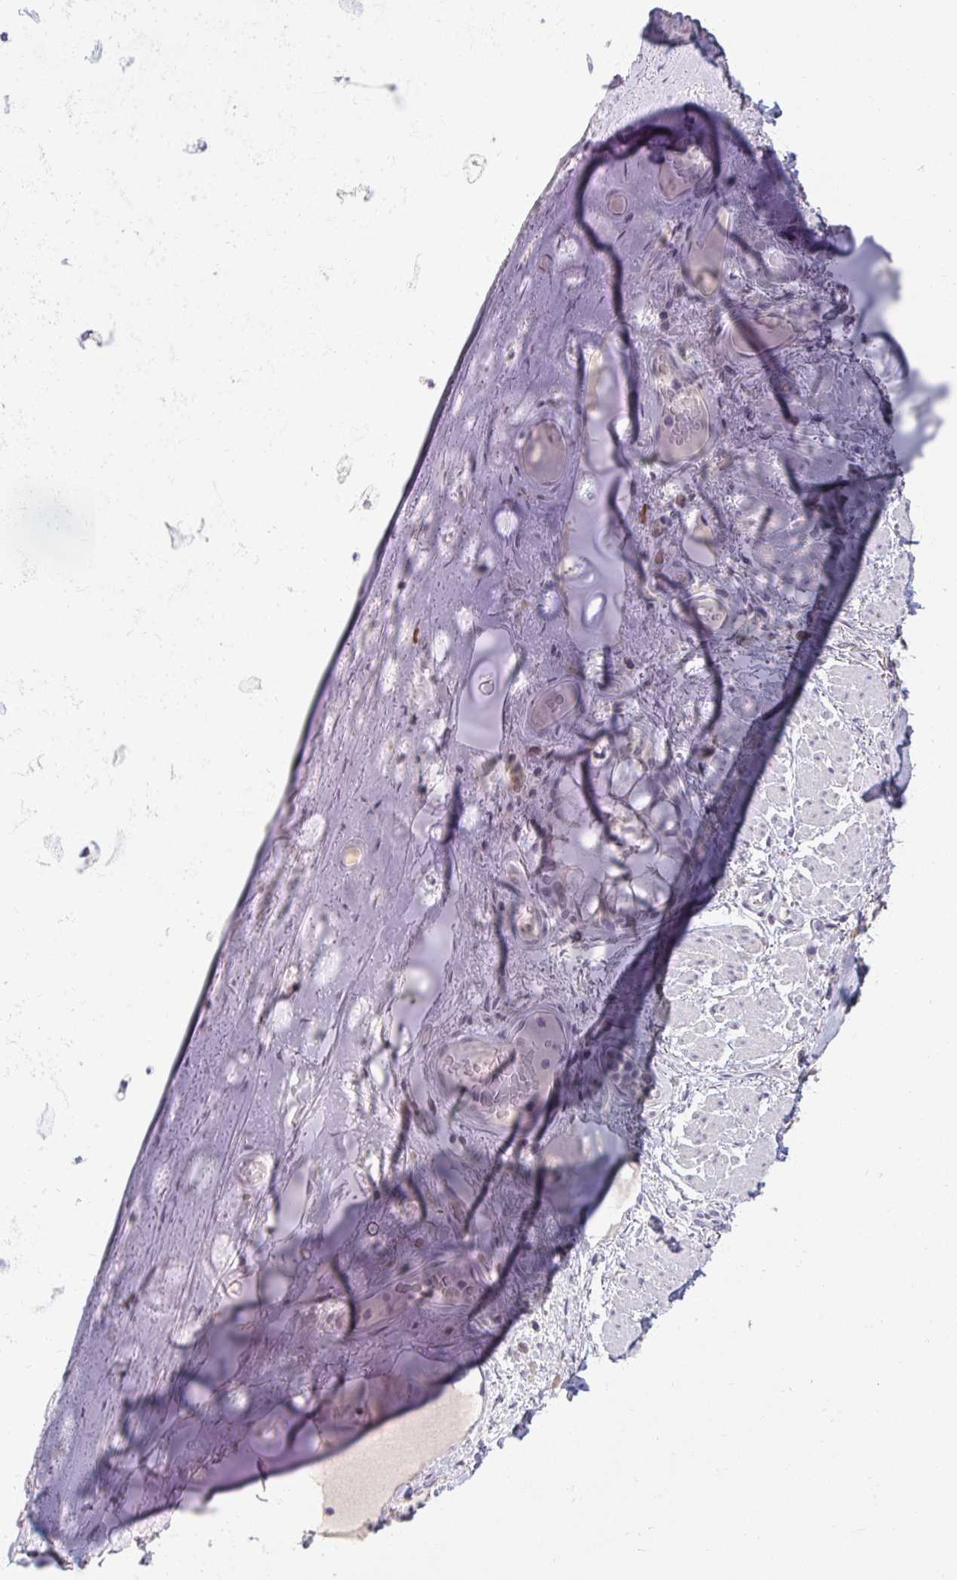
{"staining": {"intensity": "negative", "quantity": "none", "location": "none"}, "tissue": "adipose tissue", "cell_type": "Adipocytes", "image_type": "normal", "snomed": [{"axis": "morphology", "description": "Normal tissue, NOS"}, {"axis": "topography", "description": "Cartilage tissue"}, {"axis": "topography", "description": "Bronchus"}], "caption": "High power microscopy image of an immunohistochemistry photomicrograph of benign adipose tissue, revealing no significant positivity in adipocytes. (Stains: DAB (3,3'-diaminobenzidine) immunohistochemistry (IHC) with hematoxylin counter stain, Microscopy: brightfield microscopy at high magnification).", "gene": "DDN", "patient": {"sex": "male", "age": 64}}